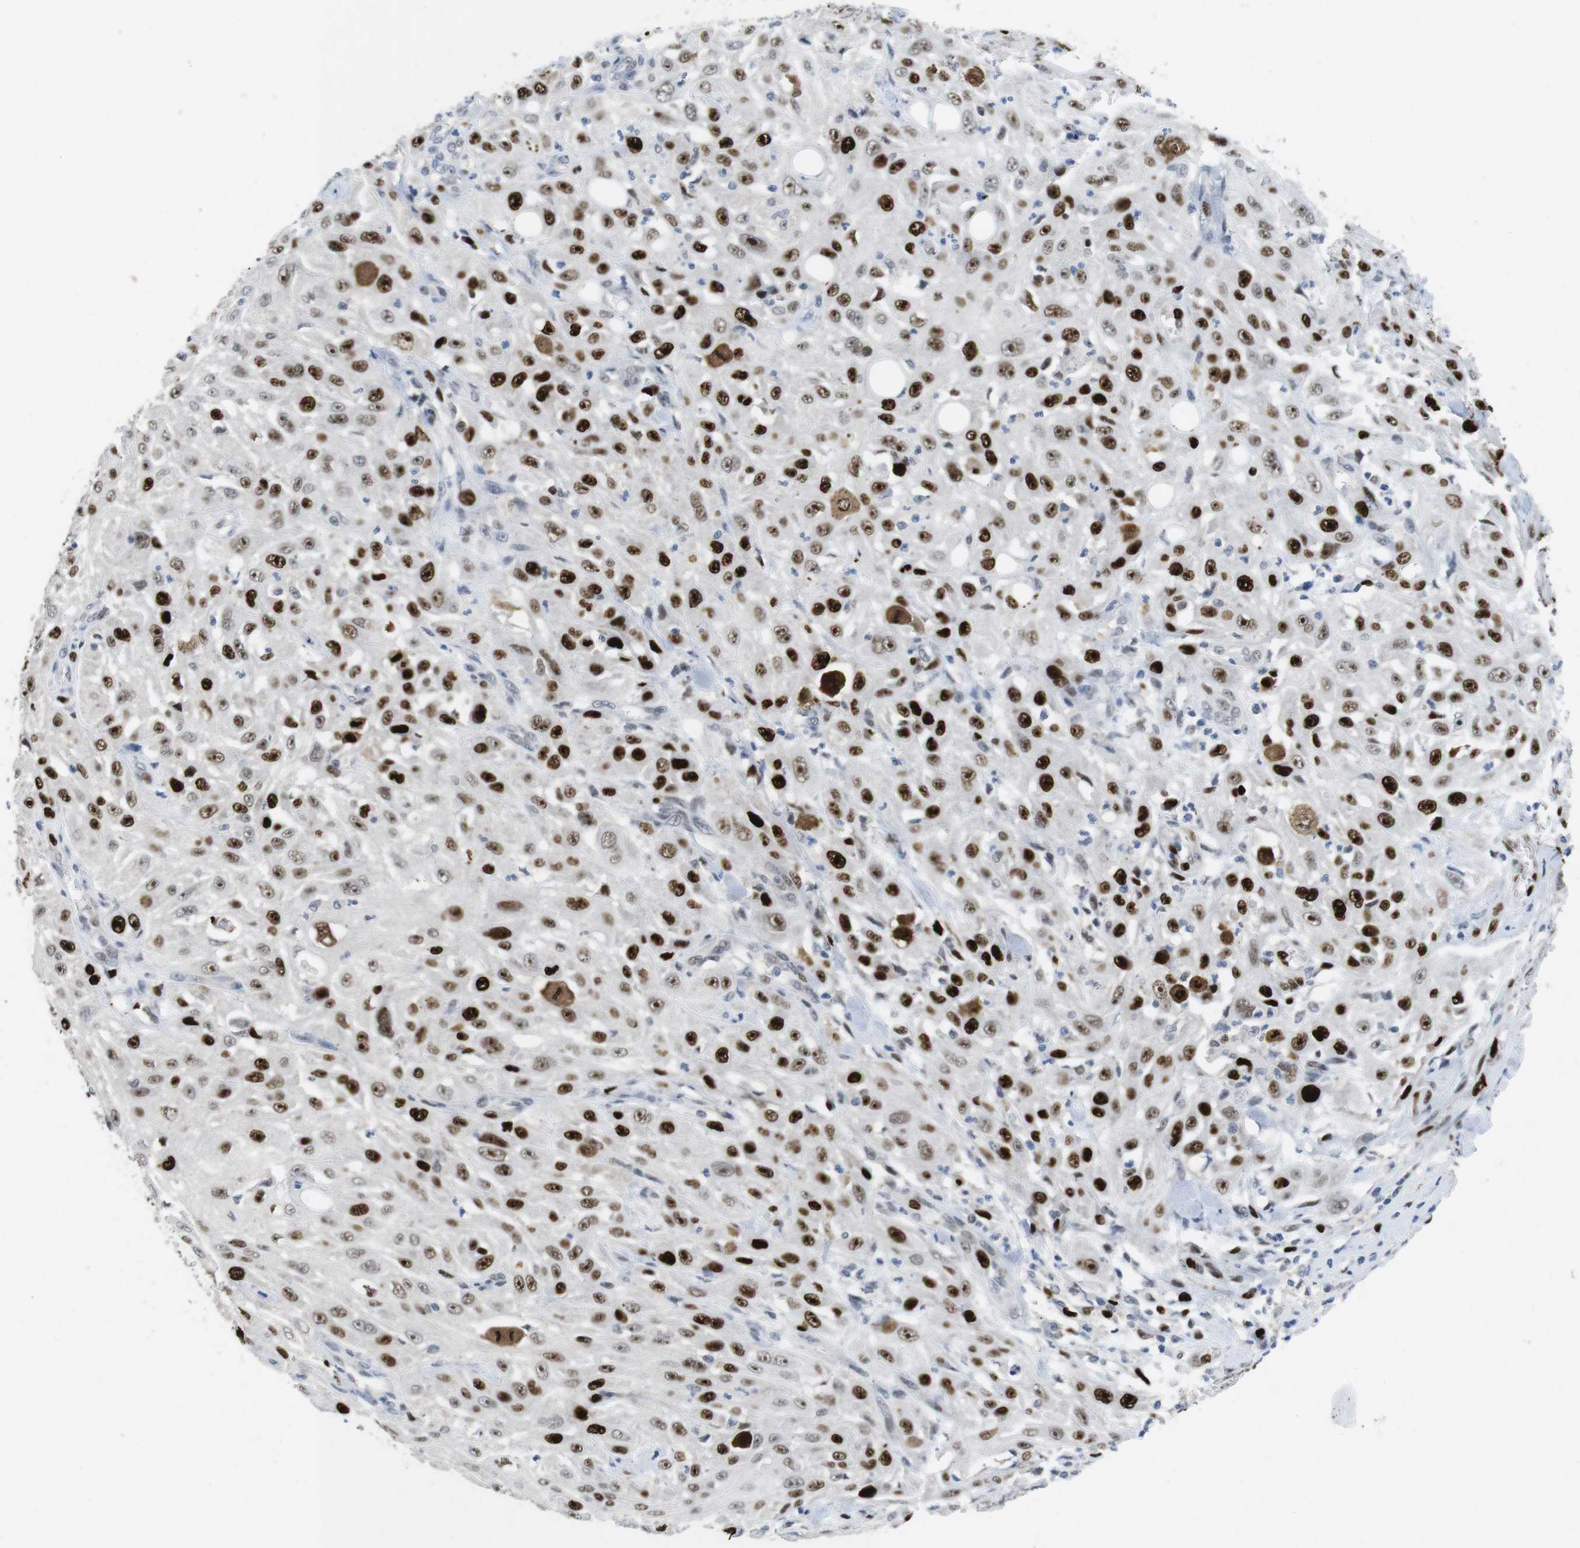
{"staining": {"intensity": "strong", "quantity": ">75%", "location": "nuclear"}, "tissue": "skin cancer", "cell_type": "Tumor cells", "image_type": "cancer", "snomed": [{"axis": "morphology", "description": "Squamous cell carcinoma, NOS"}, {"axis": "morphology", "description": "Squamous cell carcinoma, metastatic, NOS"}, {"axis": "topography", "description": "Skin"}, {"axis": "topography", "description": "Lymph node"}], "caption": "Brown immunohistochemical staining in skin squamous cell carcinoma reveals strong nuclear positivity in about >75% of tumor cells.", "gene": "KPNA2", "patient": {"sex": "male", "age": 75}}